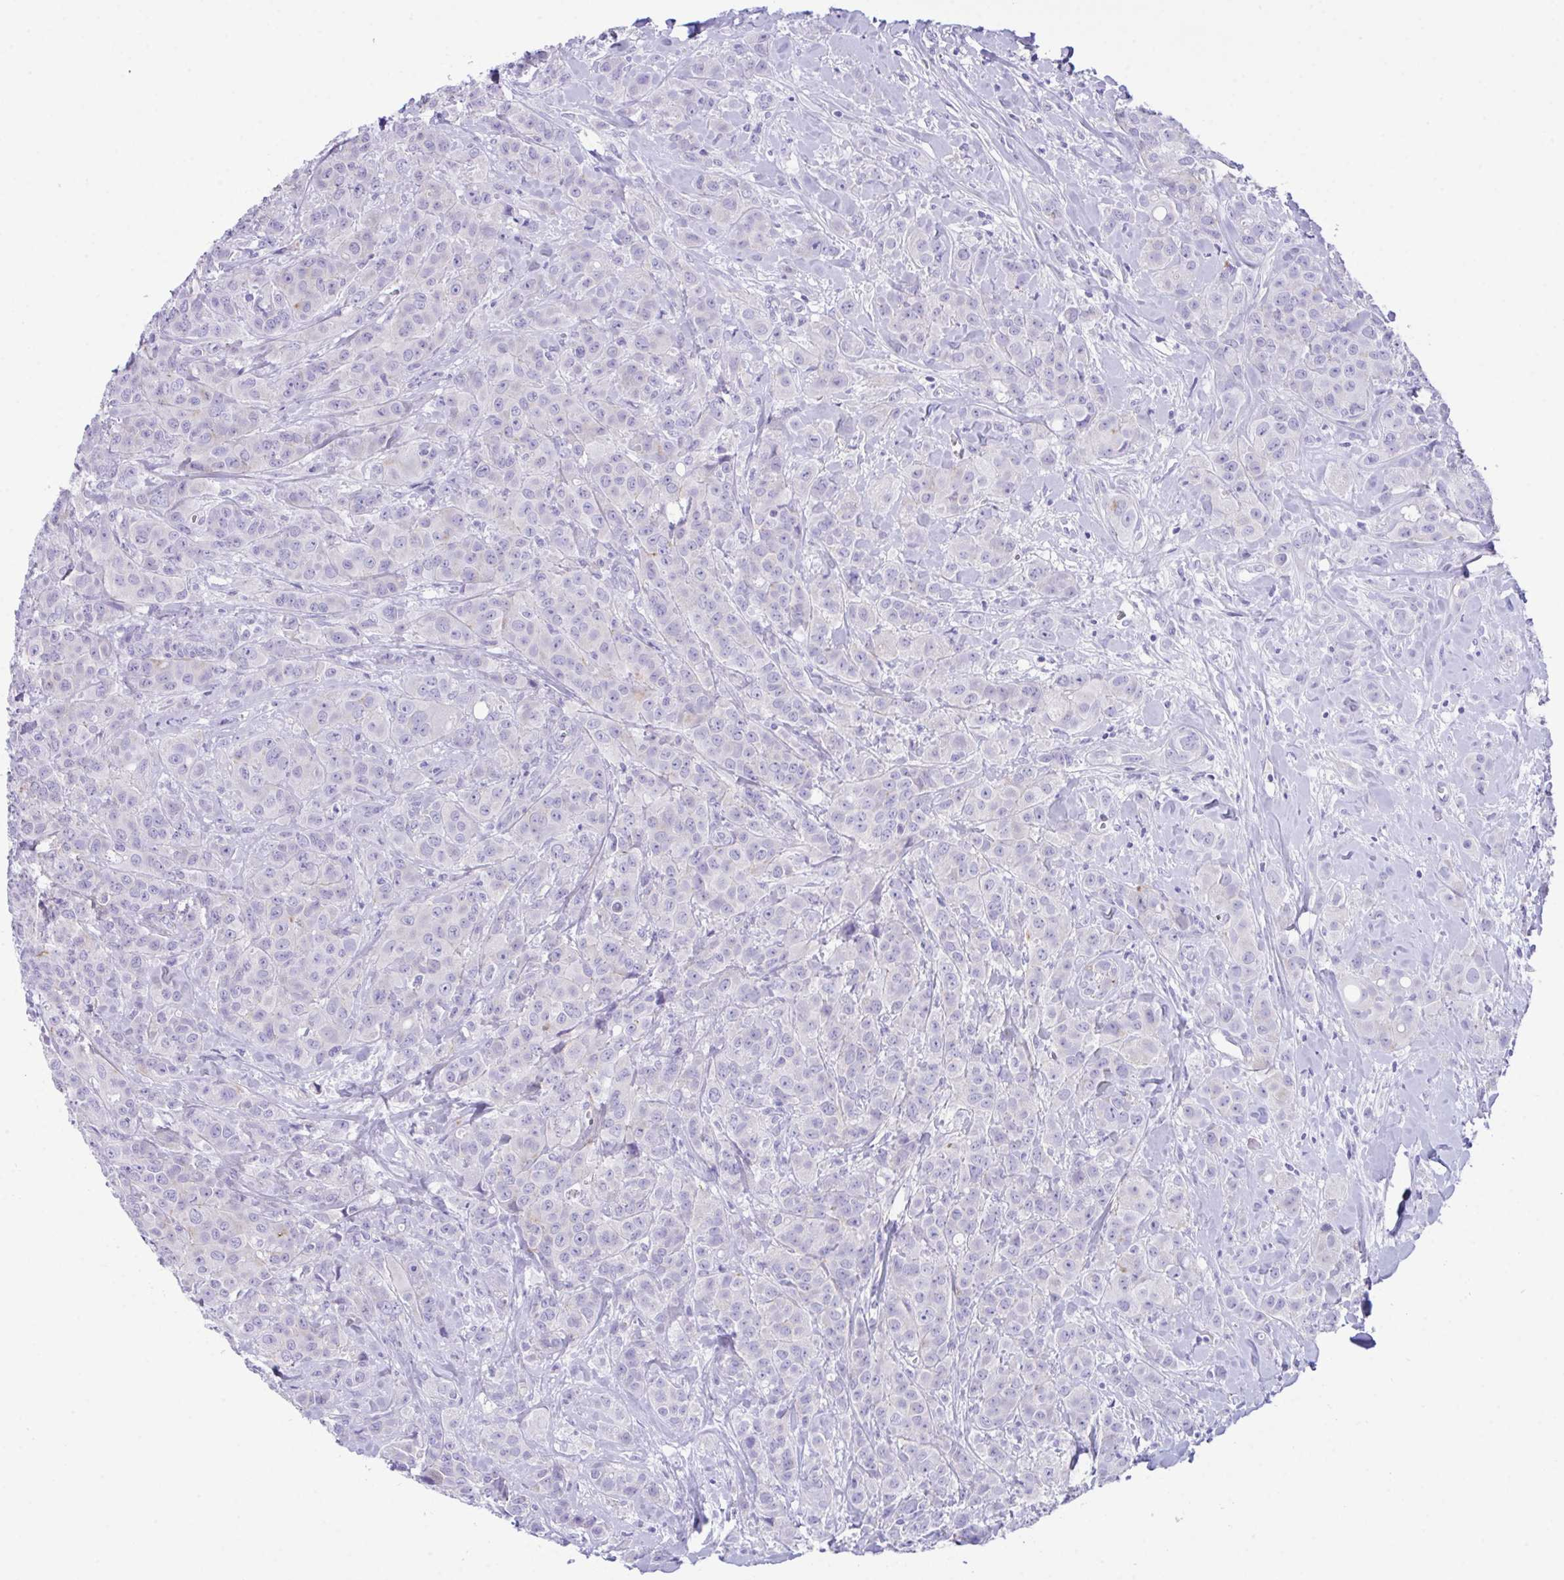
{"staining": {"intensity": "negative", "quantity": "none", "location": "none"}, "tissue": "breast cancer", "cell_type": "Tumor cells", "image_type": "cancer", "snomed": [{"axis": "morphology", "description": "Normal tissue, NOS"}, {"axis": "morphology", "description": "Duct carcinoma"}, {"axis": "topography", "description": "Breast"}], "caption": "This is an immunohistochemistry photomicrograph of breast cancer (invasive ductal carcinoma). There is no staining in tumor cells.", "gene": "TMEM106B", "patient": {"sex": "female", "age": 43}}